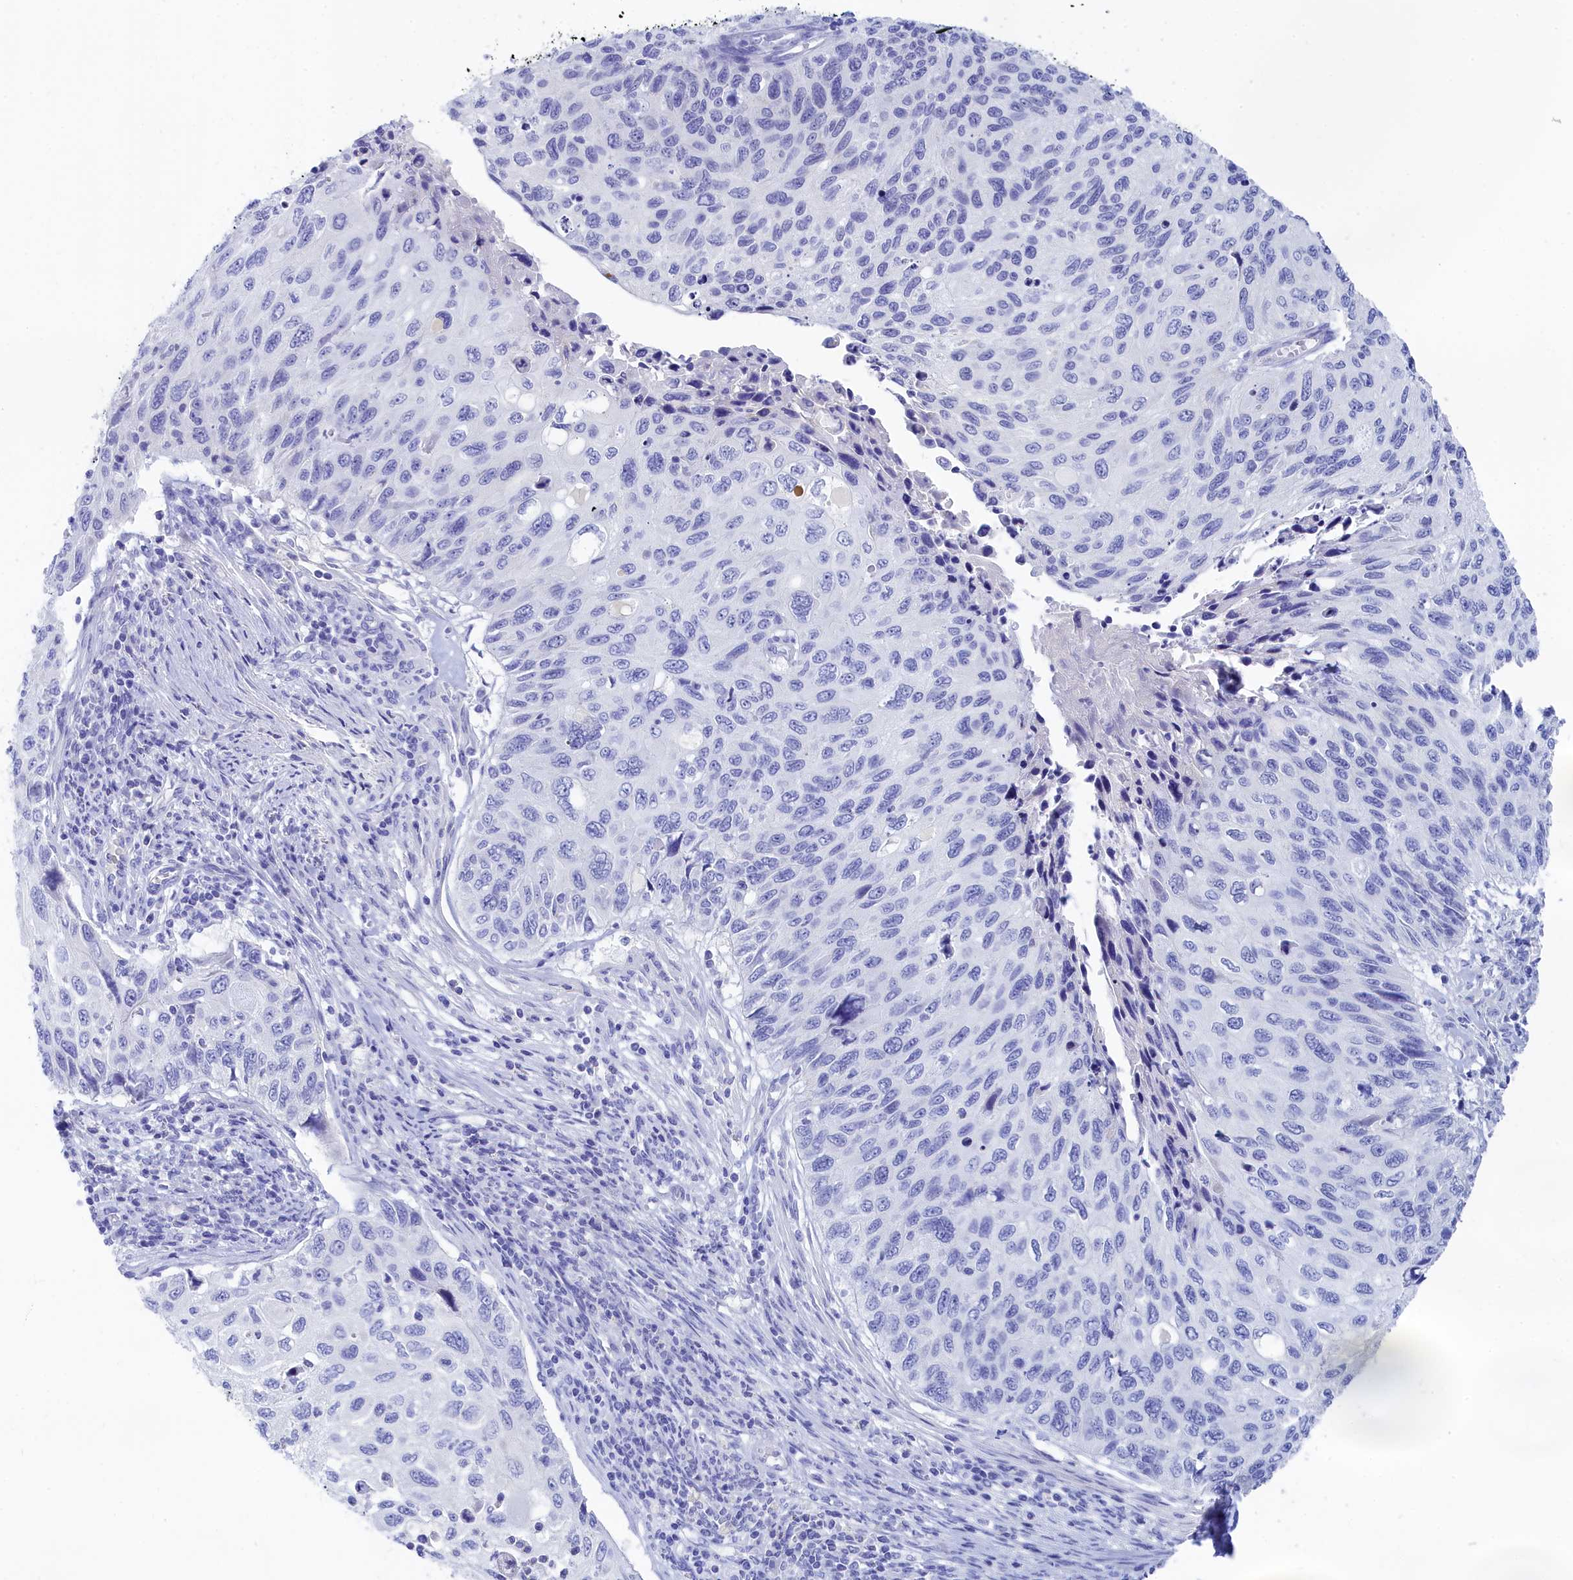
{"staining": {"intensity": "negative", "quantity": "none", "location": "none"}, "tissue": "cervical cancer", "cell_type": "Tumor cells", "image_type": "cancer", "snomed": [{"axis": "morphology", "description": "Squamous cell carcinoma, NOS"}, {"axis": "topography", "description": "Cervix"}], "caption": "The immunohistochemistry photomicrograph has no significant staining in tumor cells of cervical cancer (squamous cell carcinoma) tissue.", "gene": "TRIM10", "patient": {"sex": "female", "age": 70}}